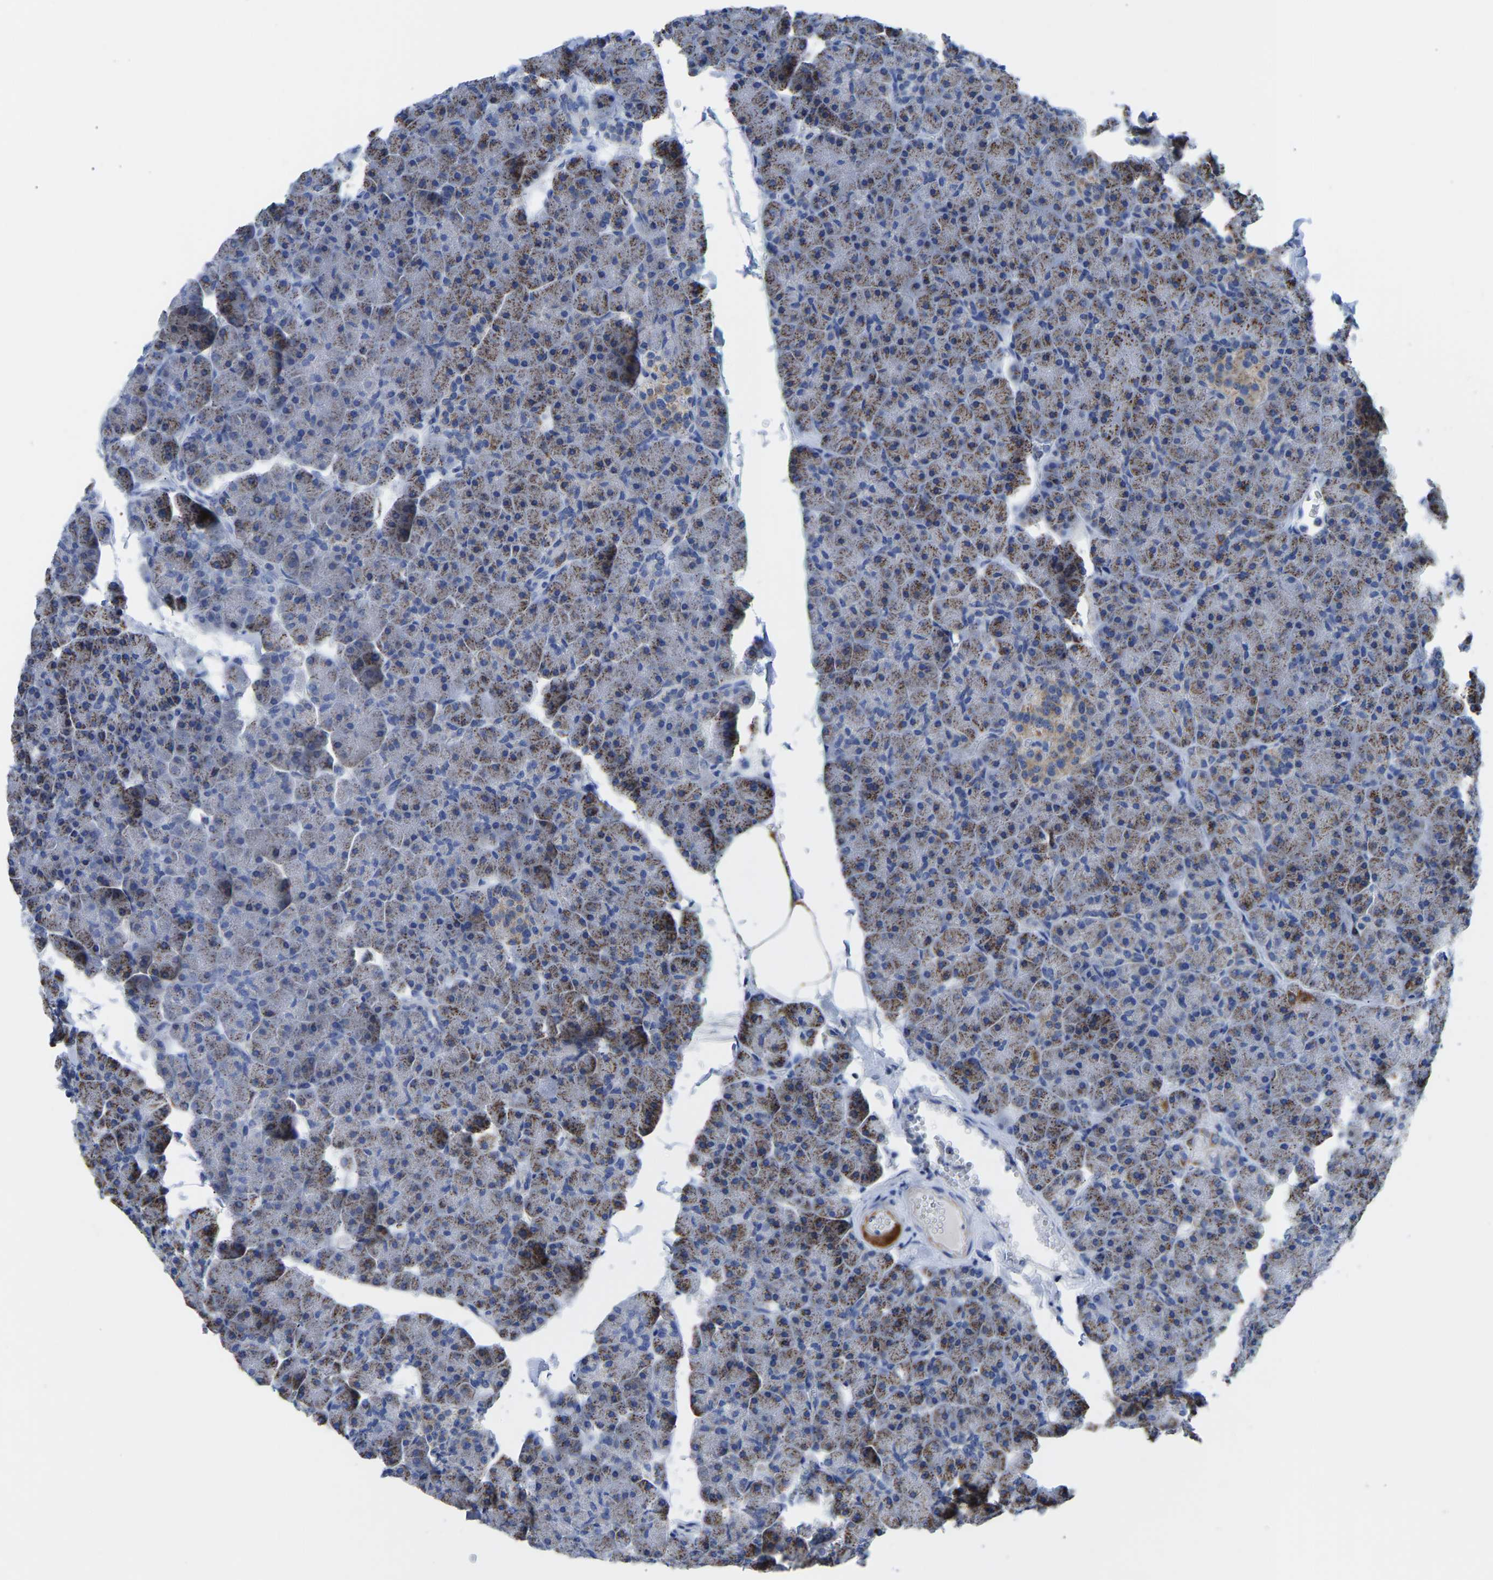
{"staining": {"intensity": "moderate", "quantity": "25%-75%", "location": "cytoplasmic/membranous"}, "tissue": "pancreas", "cell_type": "Exocrine glandular cells", "image_type": "normal", "snomed": [{"axis": "morphology", "description": "Normal tissue, NOS"}, {"axis": "topography", "description": "Pancreas"}], "caption": "A photomicrograph of pancreas stained for a protein reveals moderate cytoplasmic/membranous brown staining in exocrine glandular cells. (Stains: DAB (3,3'-diaminobenzidine) in brown, nuclei in blue, Microscopy: brightfield microscopy at high magnification).", "gene": "ETFA", "patient": {"sex": "male", "age": 35}}